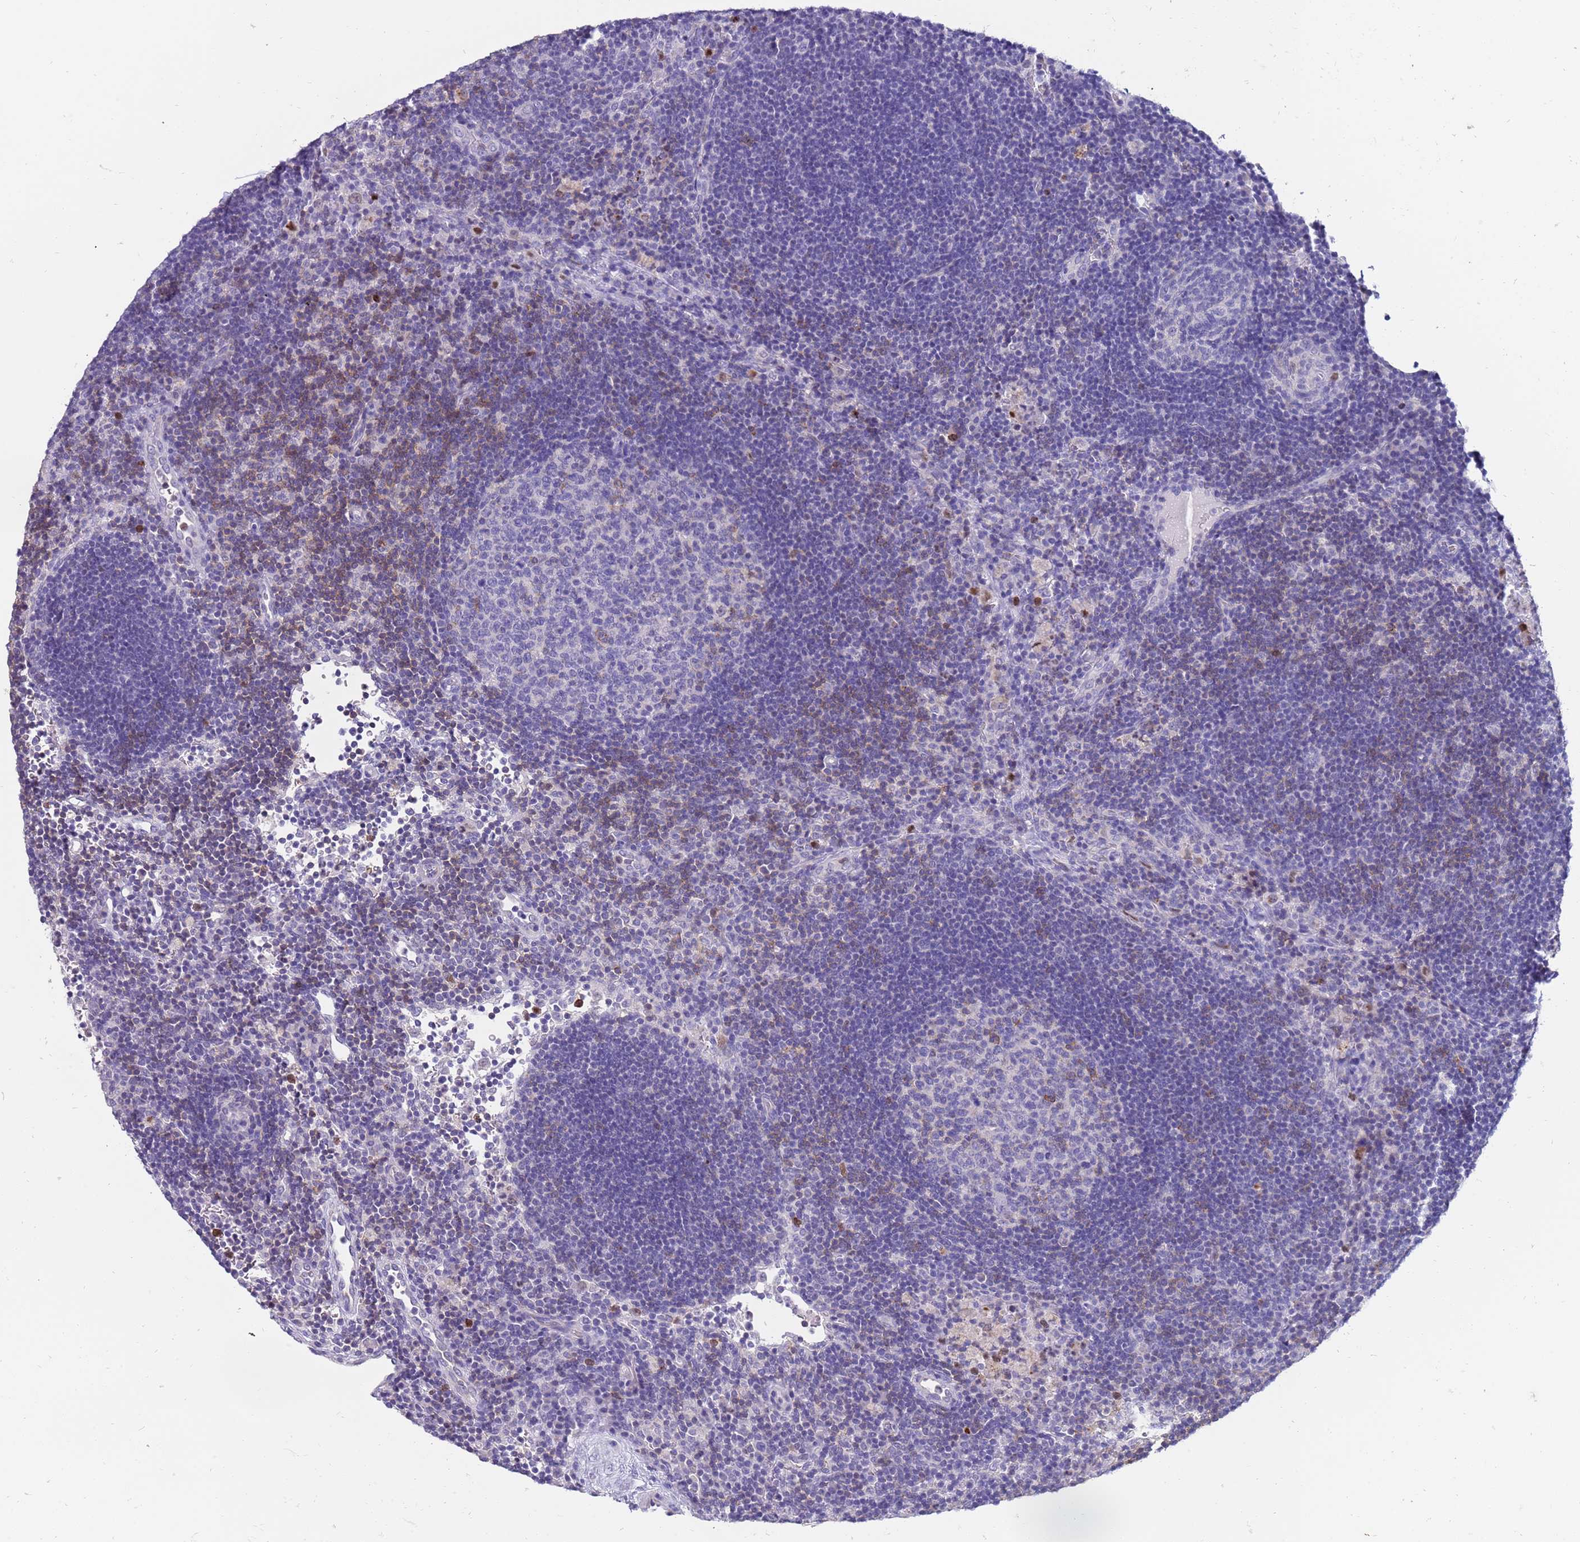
{"staining": {"intensity": "moderate", "quantity": "<25%", "location": "cytoplasmic/membranous"}, "tissue": "lymph node", "cell_type": "Germinal center cells", "image_type": "normal", "snomed": [{"axis": "morphology", "description": "Normal tissue, NOS"}, {"axis": "topography", "description": "Lymph node"}], "caption": "IHC staining of benign lymph node, which demonstrates low levels of moderate cytoplasmic/membranous positivity in about <25% of germinal center cells indicating moderate cytoplasmic/membranous protein staining. The staining was performed using DAB (3,3'-diaminobenzidine) (brown) for protein detection and nuclei were counterstained in hematoxylin (blue).", "gene": "STK25", "patient": {"sex": "male", "age": 62}}